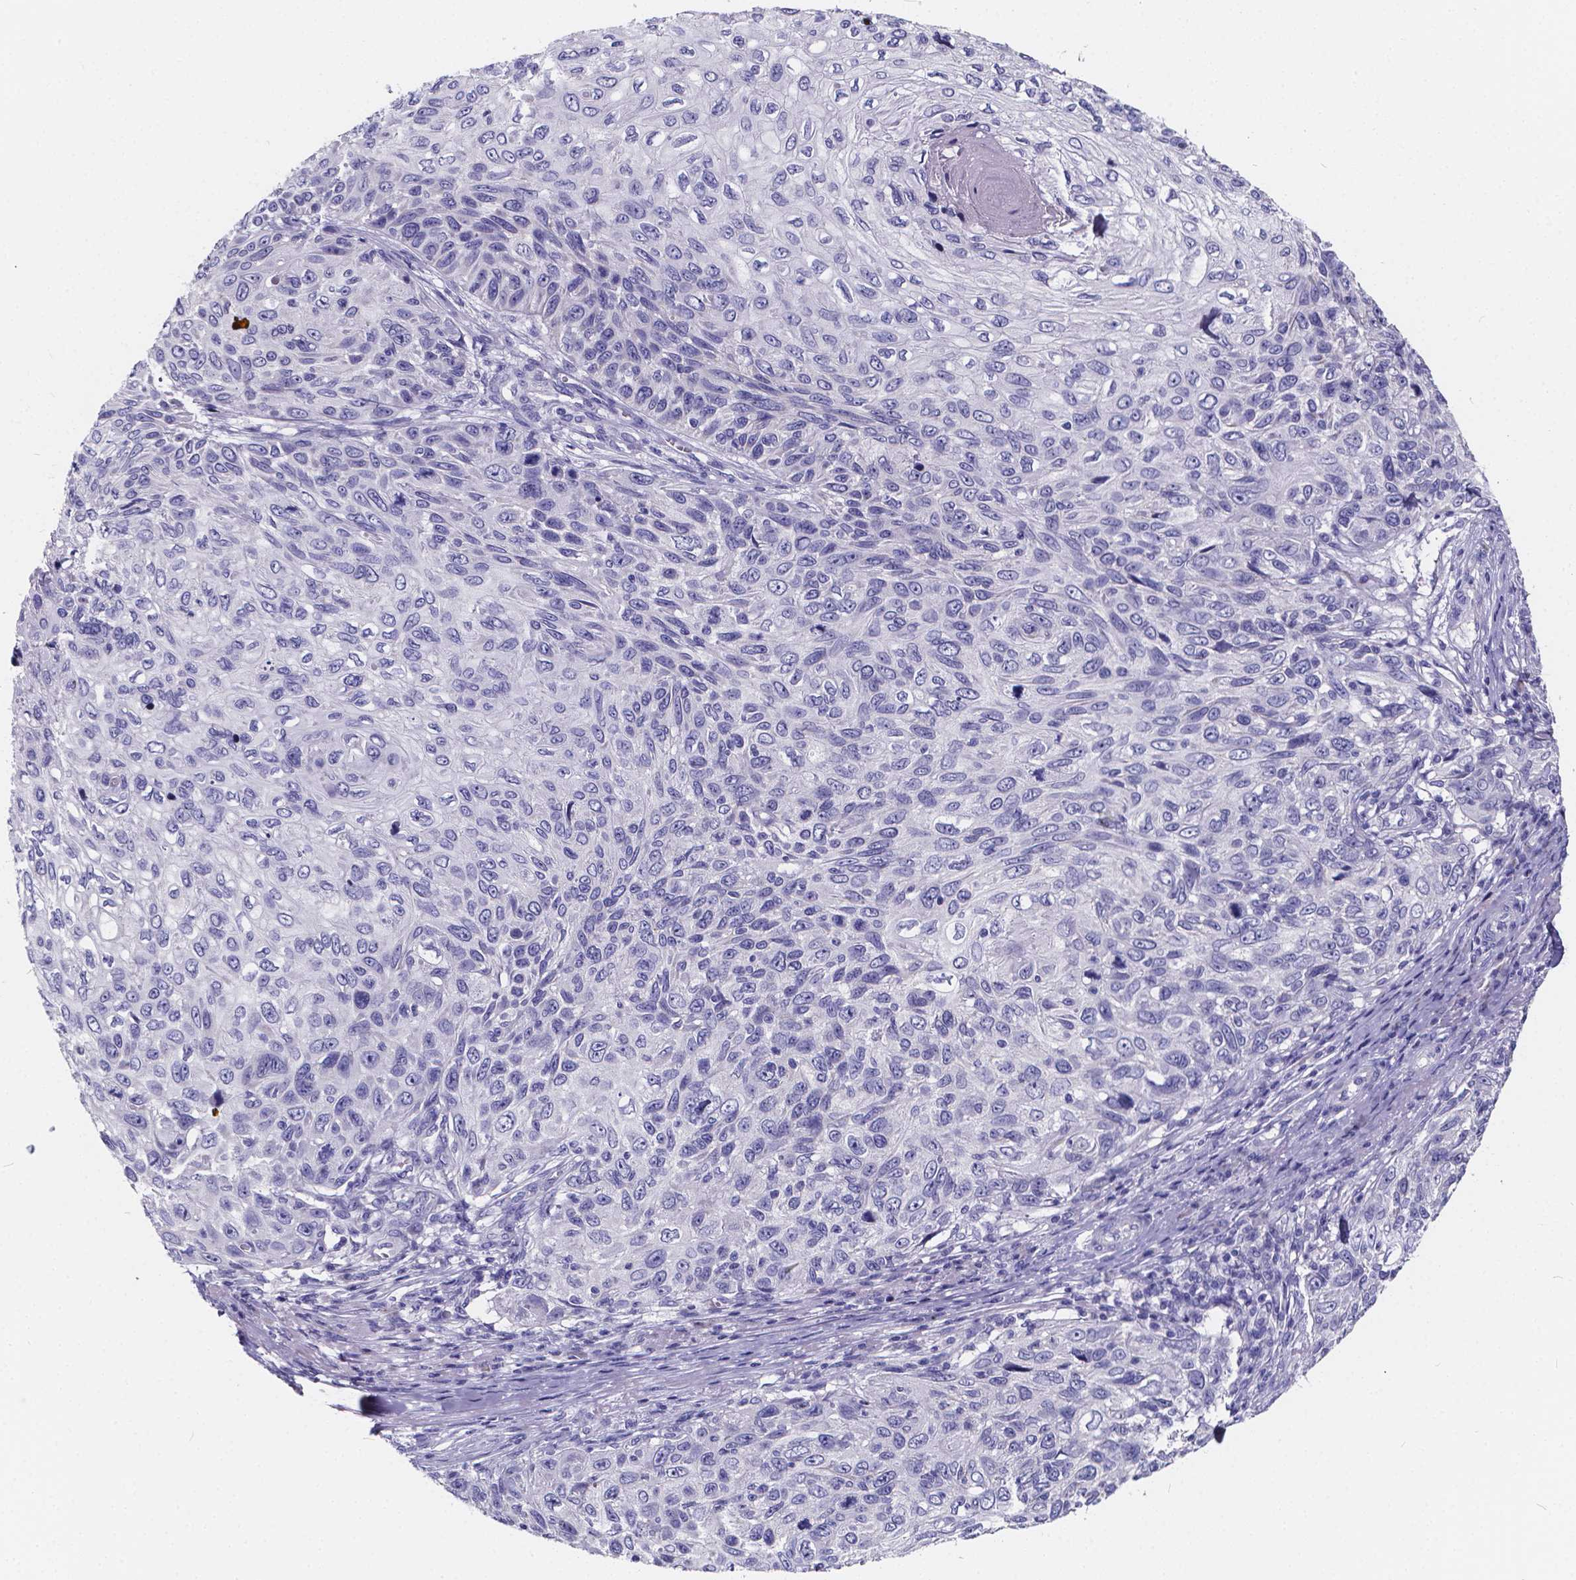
{"staining": {"intensity": "negative", "quantity": "none", "location": "none"}, "tissue": "skin cancer", "cell_type": "Tumor cells", "image_type": "cancer", "snomed": [{"axis": "morphology", "description": "Squamous cell carcinoma, NOS"}, {"axis": "topography", "description": "Skin"}], "caption": "DAB immunohistochemical staining of human skin cancer reveals no significant staining in tumor cells.", "gene": "SPEF2", "patient": {"sex": "male", "age": 92}}